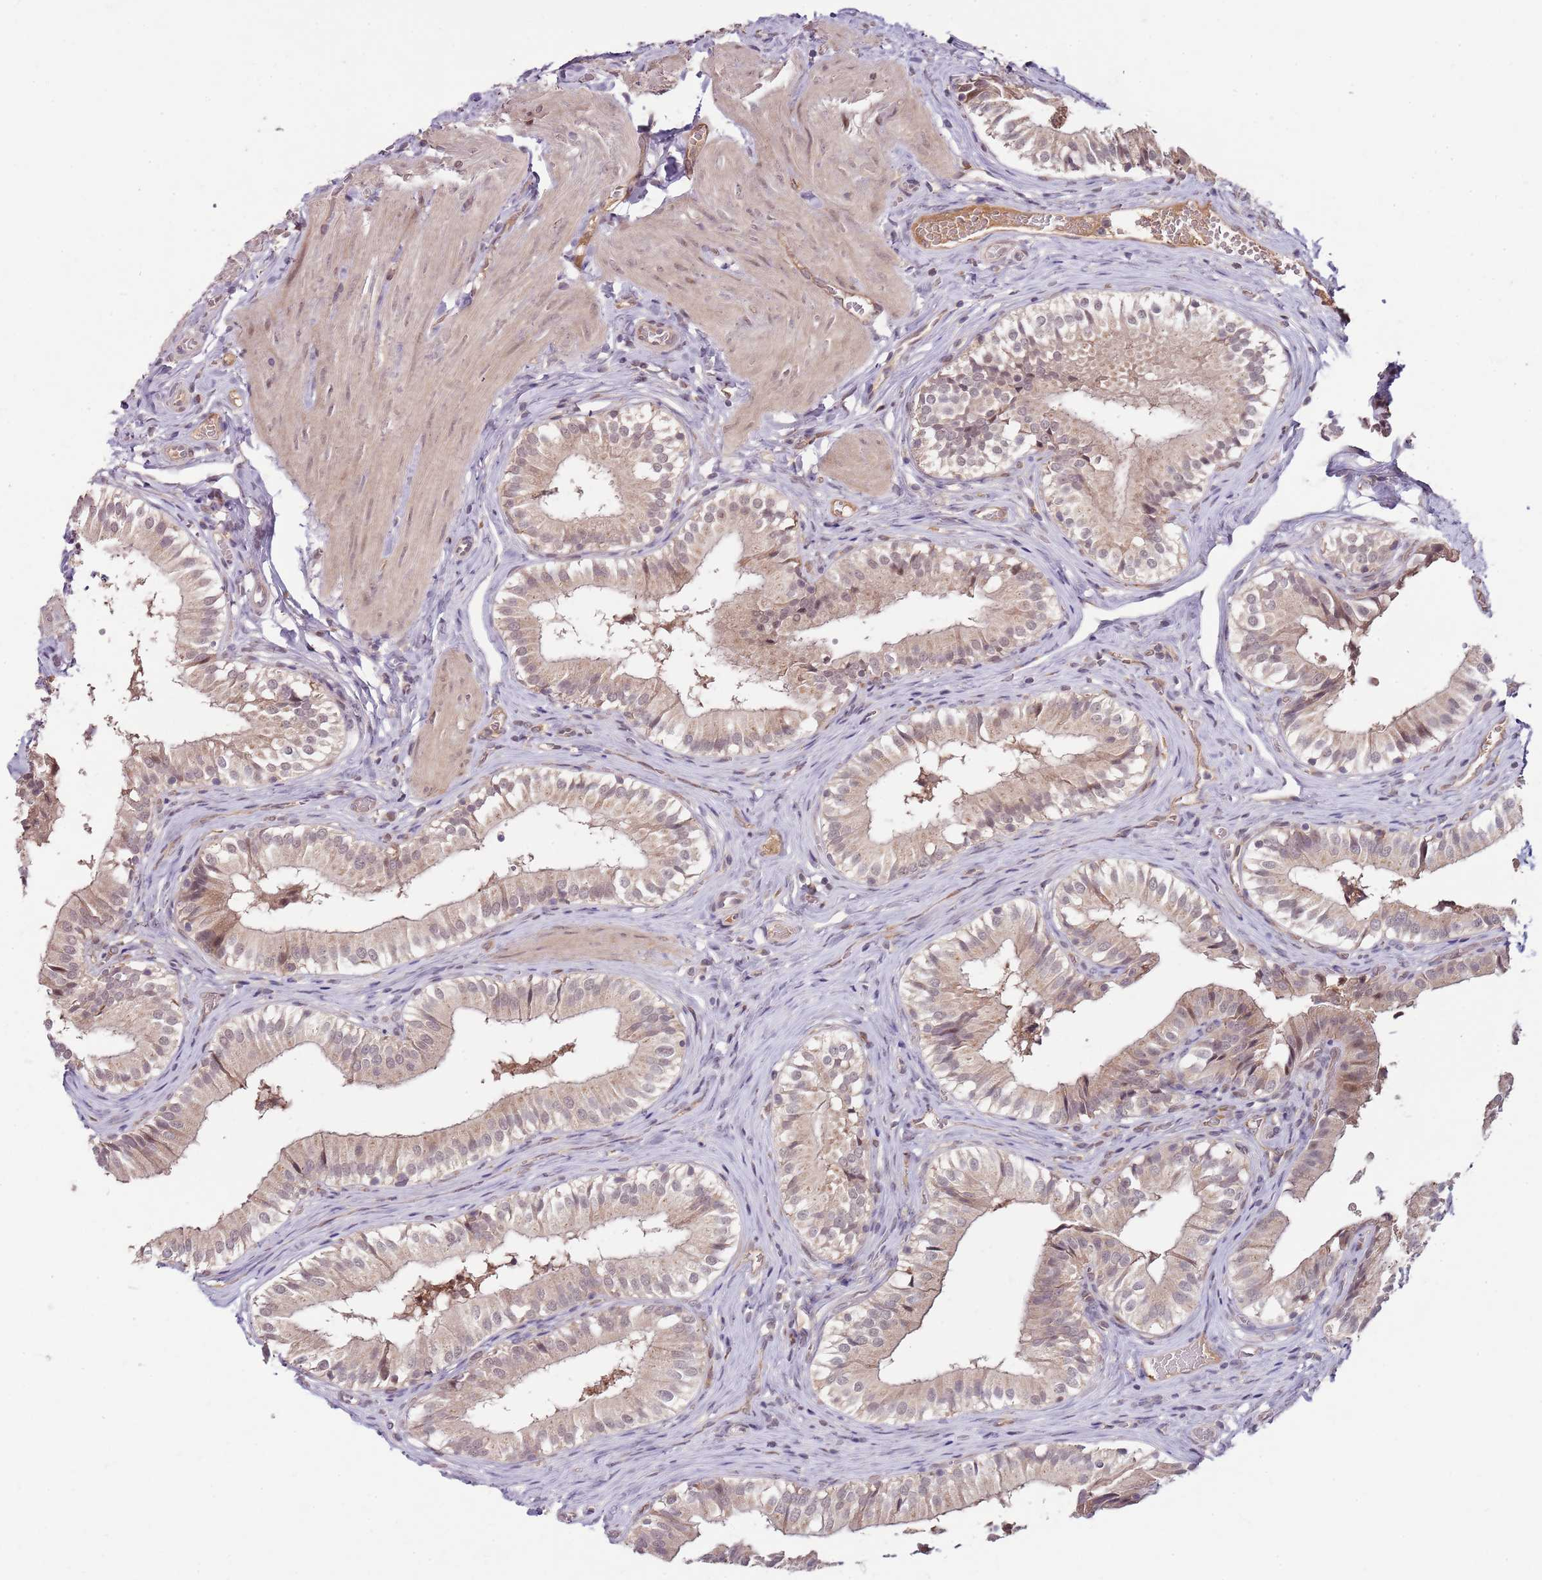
{"staining": {"intensity": "moderate", "quantity": "25%-75%", "location": "cytoplasmic/membranous,nuclear"}, "tissue": "gallbladder", "cell_type": "Glandular cells", "image_type": "normal", "snomed": [{"axis": "morphology", "description": "Normal tissue, NOS"}, {"axis": "topography", "description": "Gallbladder"}], "caption": "Immunohistochemical staining of normal gallbladder shows moderate cytoplasmic/membranous,nuclear protein staining in about 25%-75% of glandular cells.", "gene": "FBXL22", "patient": {"sex": "female", "age": 47}}